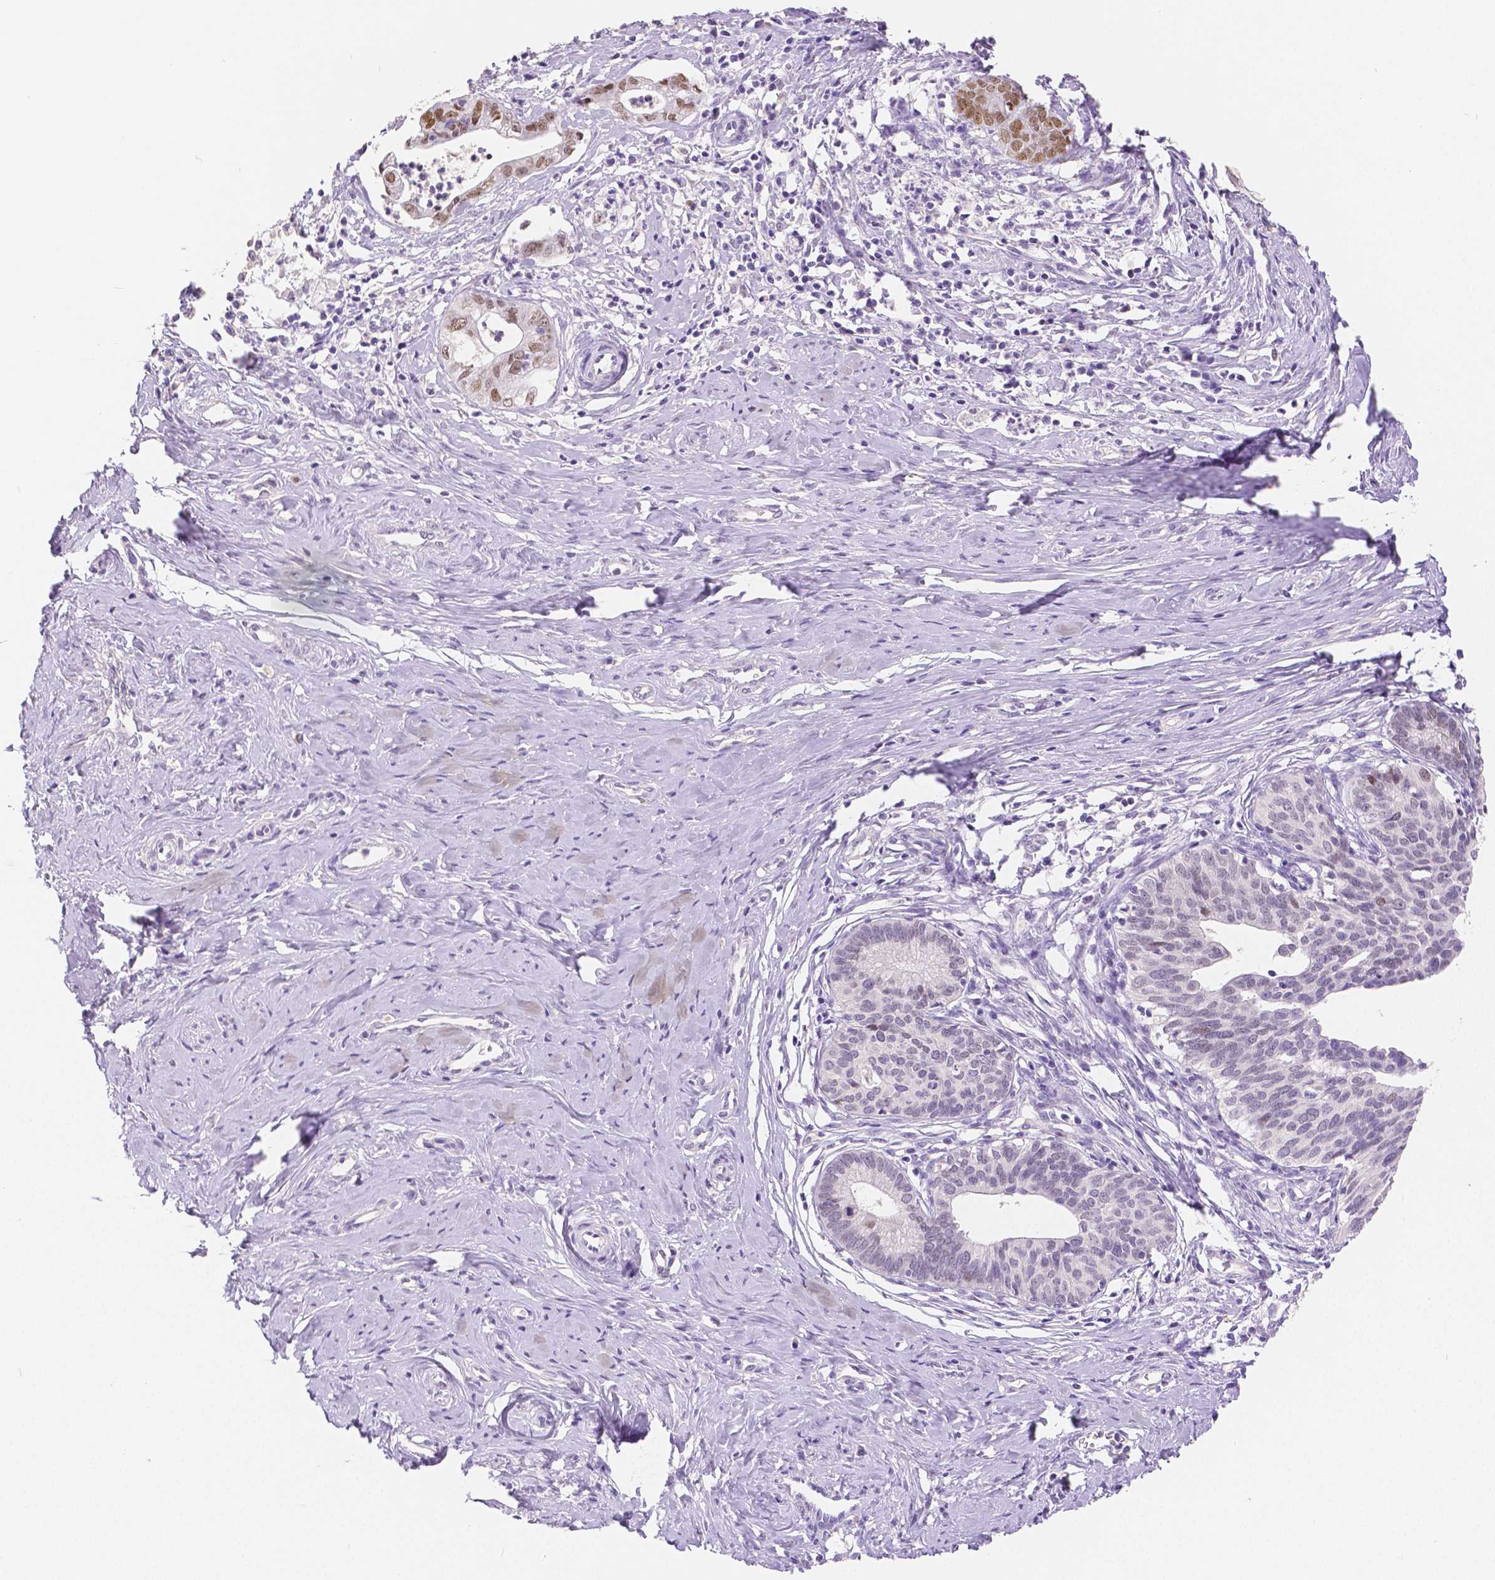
{"staining": {"intensity": "moderate", "quantity": ">75%", "location": "nuclear"}, "tissue": "cervical cancer", "cell_type": "Tumor cells", "image_type": "cancer", "snomed": [{"axis": "morphology", "description": "Normal tissue, NOS"}, {"axis": "morphology", "description": "Adenocarcinoma, NOS"}, {"axis": "topography", "description": "Cervix"}], "caption": "A high-resolution photomicrograph shows immunohistochemistry (IHC) staining of cervical cancer, which exhibits moderate nuclear expression in about >75% of tumor cells.", "gene": "HNF1B", "patient": {"sex": "female", "age": 38}}